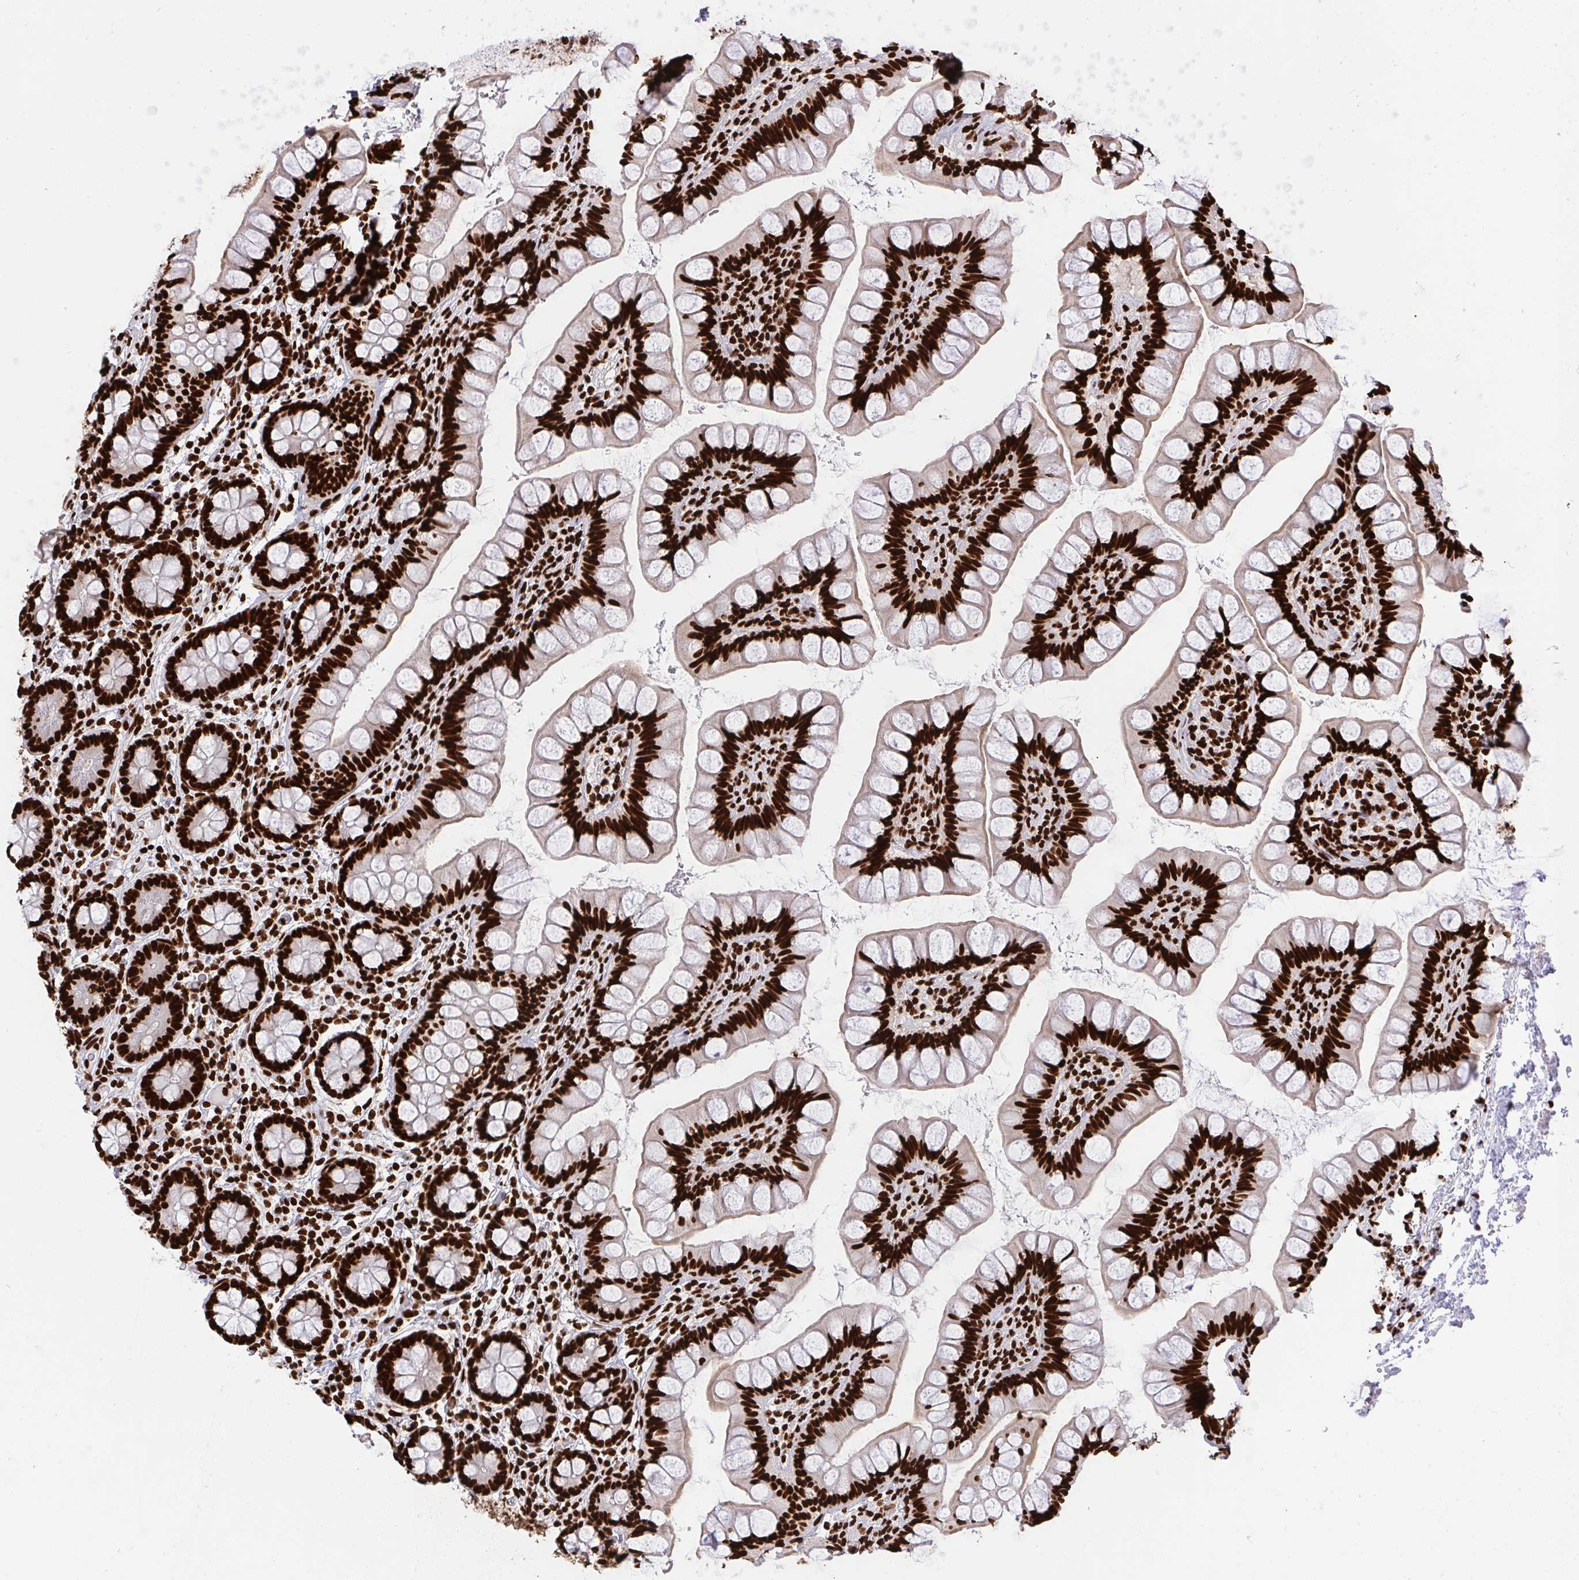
{"staining": {"intensity": "strong", "quantity": ">75%", "location": "nuclear"}, "tissue": "small intestine", "cell_type": "Glandular cells", "image_type": "normal", "snomed": [{"axis": "morphology", "description": "Normal tissue, NOS"}, {"axis": "topography", "description": "Small intestine"}], "caption": "A high-resolution photomicrograph shows IHC staining of unremarkable small intestine, which exhibits strong nuclear expression in approximately >75% of glandular cells.", "gene": "HNRNPL", "patient": {"sex": "male", "age": 70}}